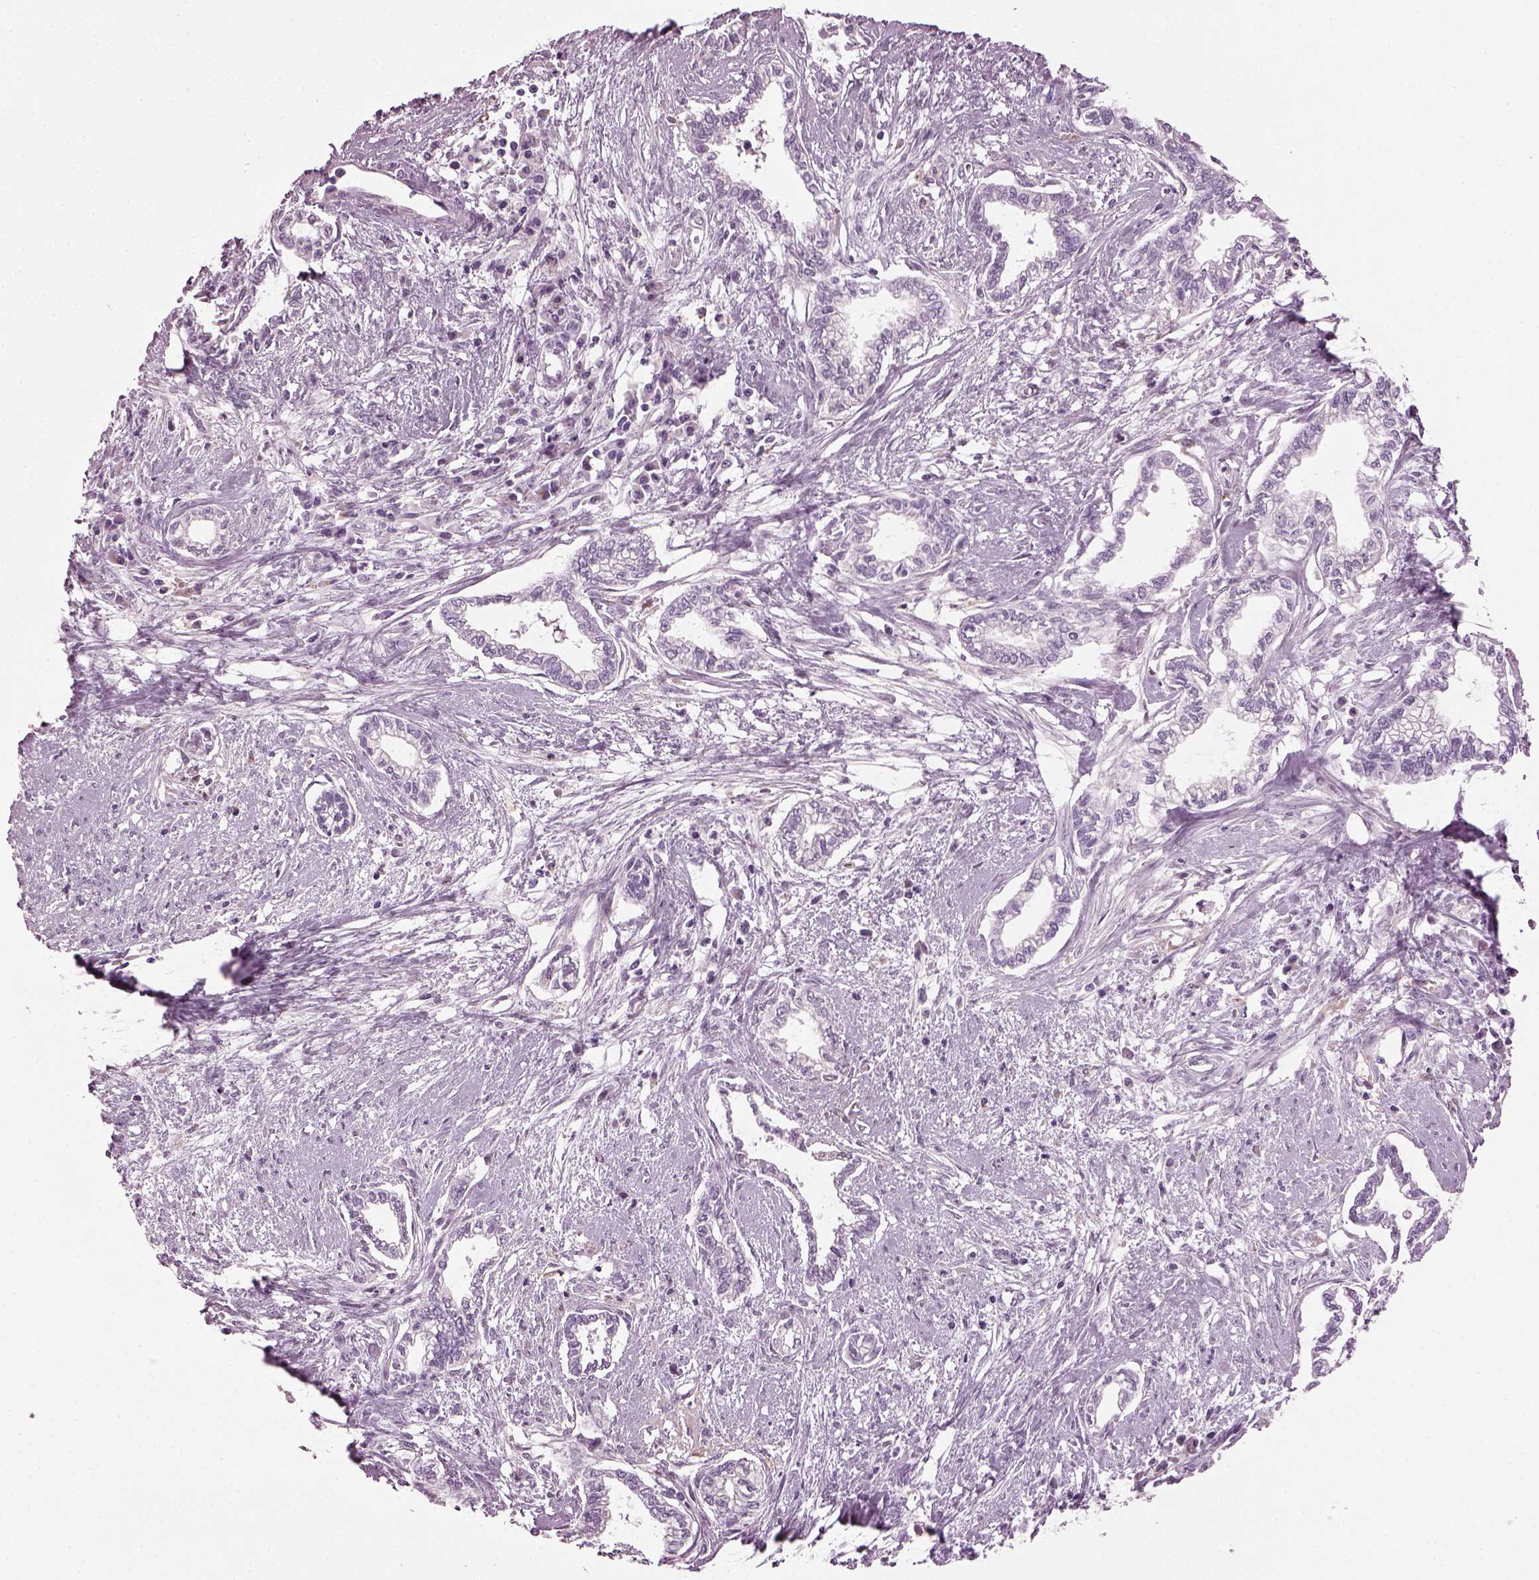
{"staining": {"intensity": "negative", "quantity": "none", "location": "none"}, "tissue": "cervical cancer", "cell_type": "Tumor cells", "image_type": "cancer", "snomed": [{"axis": "morphology", "description": "Adenocarcinoma, NOS"}, {"axis": "topography", "description": "Cervix"}], "caption": "Histopathology image shows no significant protein expression in tumor cells of cervical adenocarcinoma.", "gene": "TMEM231", "patient": {"sex": "female", "age": 62}}